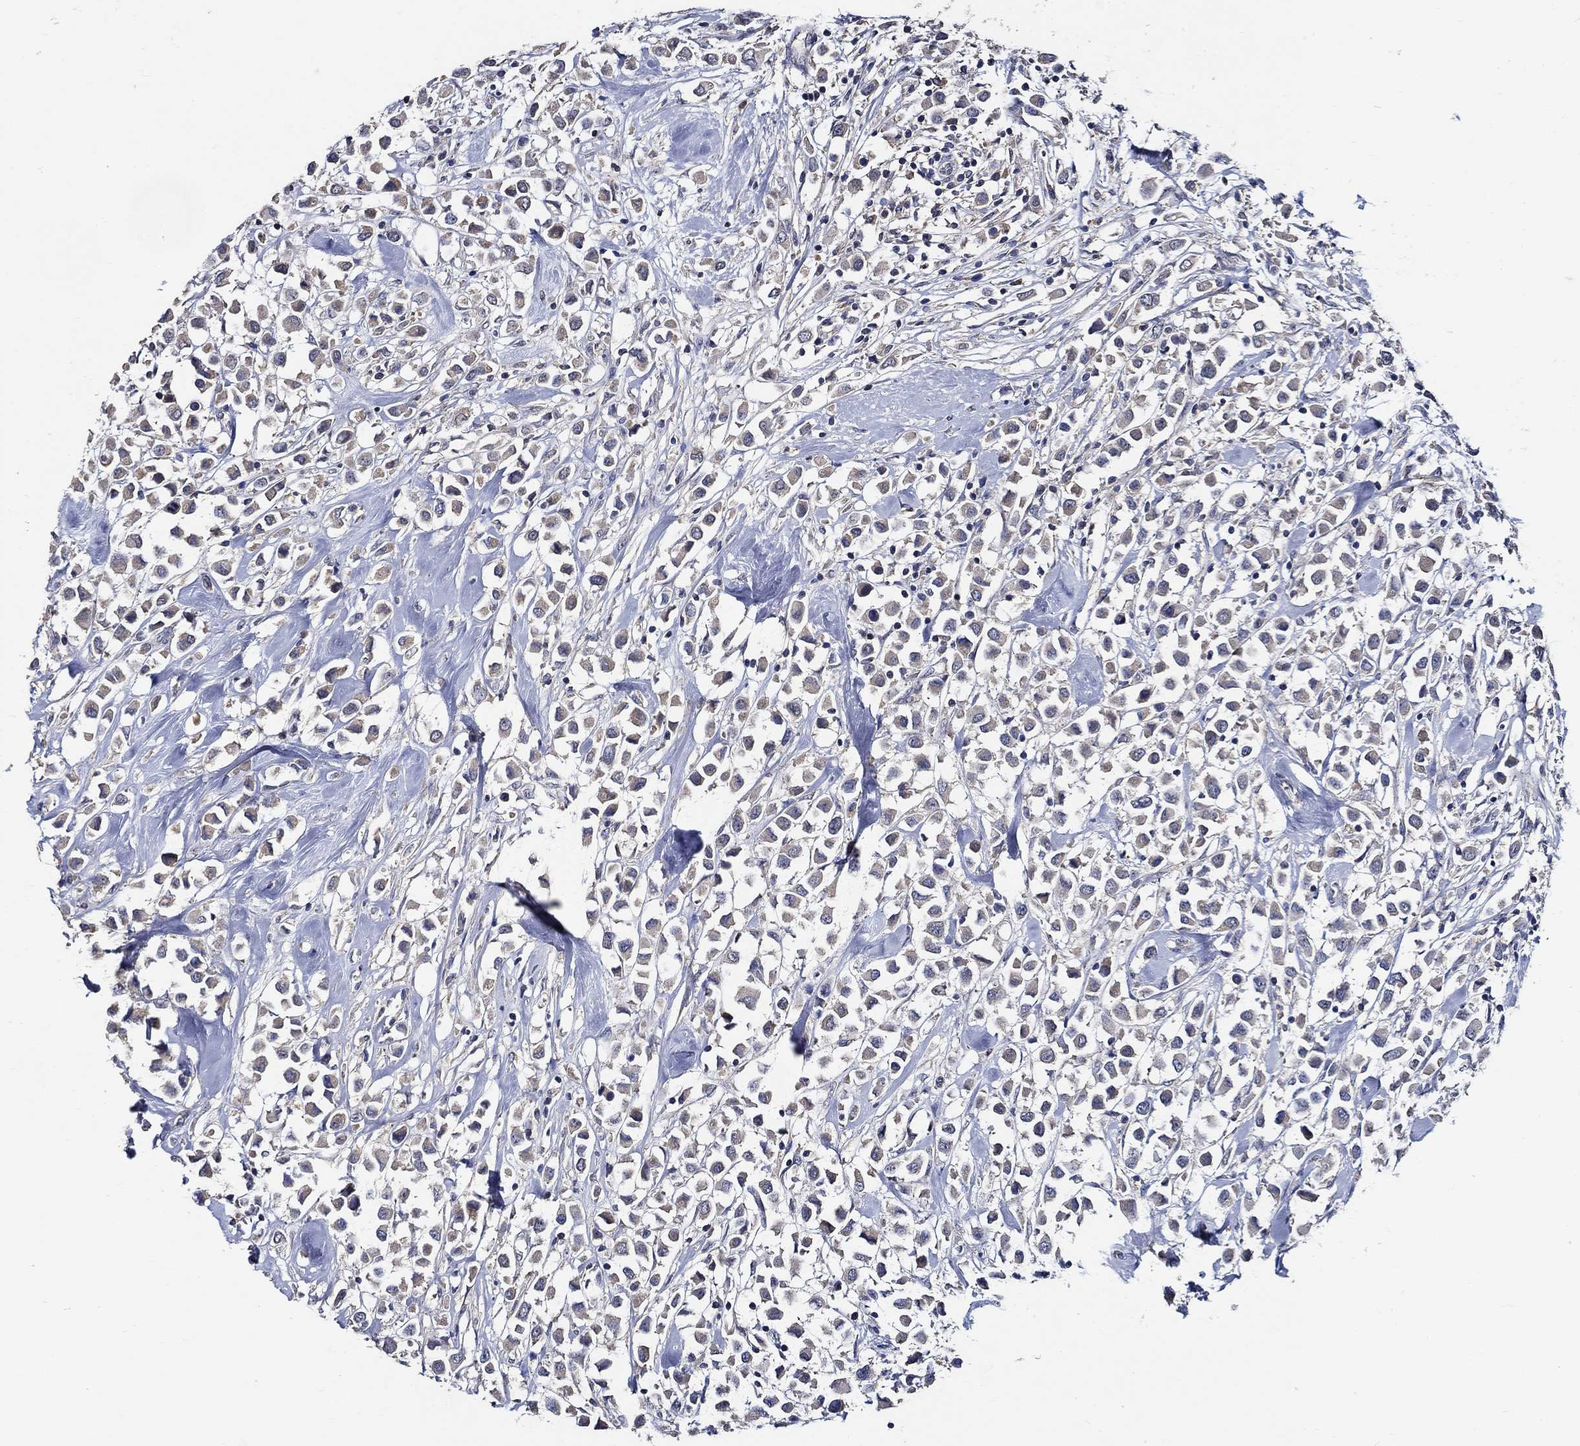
{"staining": {"intensity": "weak", "quantity": "<25%", "location": "cytoplasmic/membranous"}, "tissue": "breast cancer", "cell_type": "Tumor cells", "image_type": "cancer", "snomed": [{"axis": "morphology", "description": "Duct carcinoma"}, {"axis": "topography", "description": "Breast"}], "caption": "A photomicrograph of breast cancer (intraductal carcinoma) stained for a protein reveals no brown staining in tumor cells.", "gene": "WDR53", "patient": {"sex": "female", "age": 61}}